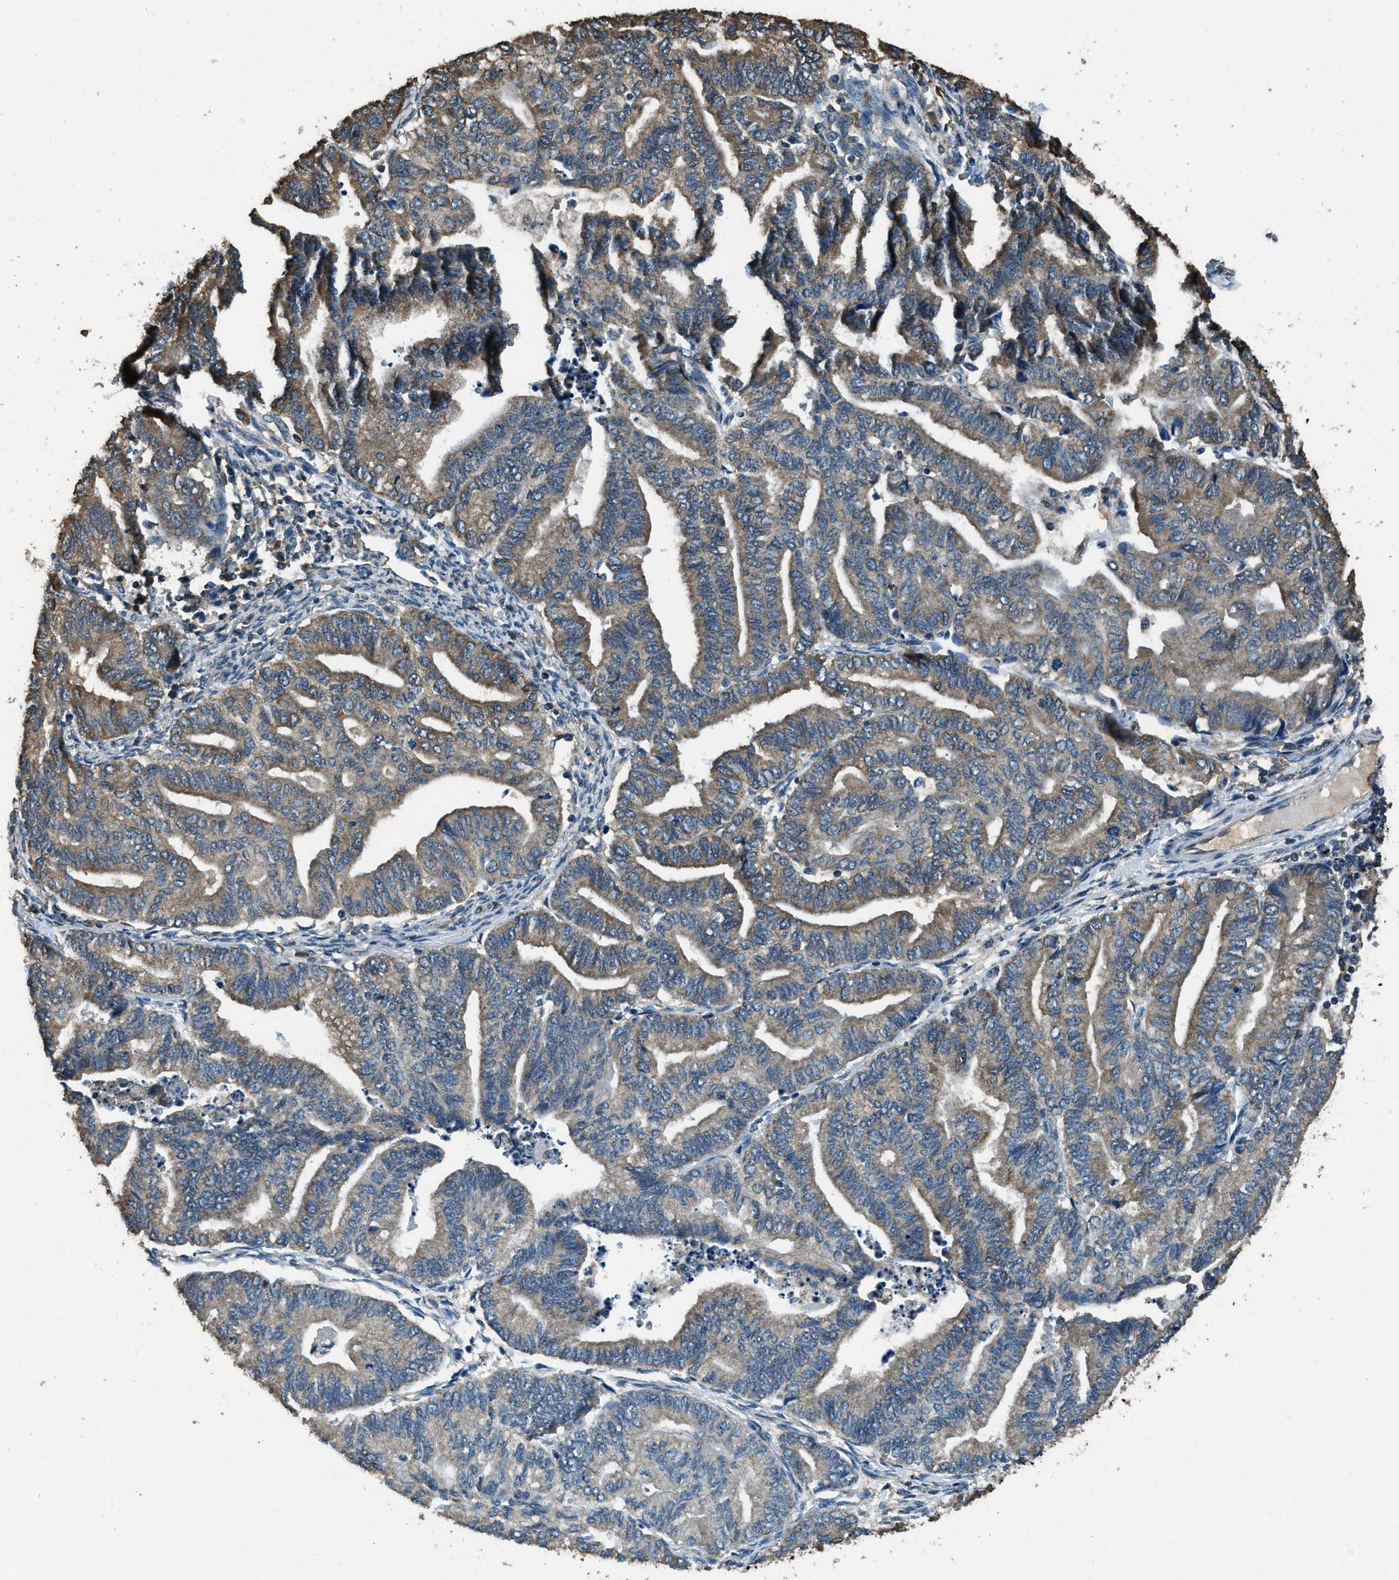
{"staining": {"intensity": "moderate", "quantity": ">75%", "location": "cytoplasmic/membranous"}, "tissue": "endometrial cancer", "cell_type": "Tumor cells", "image_type": "cancer", "snomed": [{"axis": "morphology", "description": "Adenocarcinoma, NOS"}, {"axis": "topography", "description": "Endometrium"}], "caption": "About >75% of tumor cells in adenocarcinoma (endometrial) display moderate cytoplasmic/membranous protein expression as visualized by brown immunohistochemical staining.", "gene": "SALL3", "patient": {"sex": "female", "age": 79}}